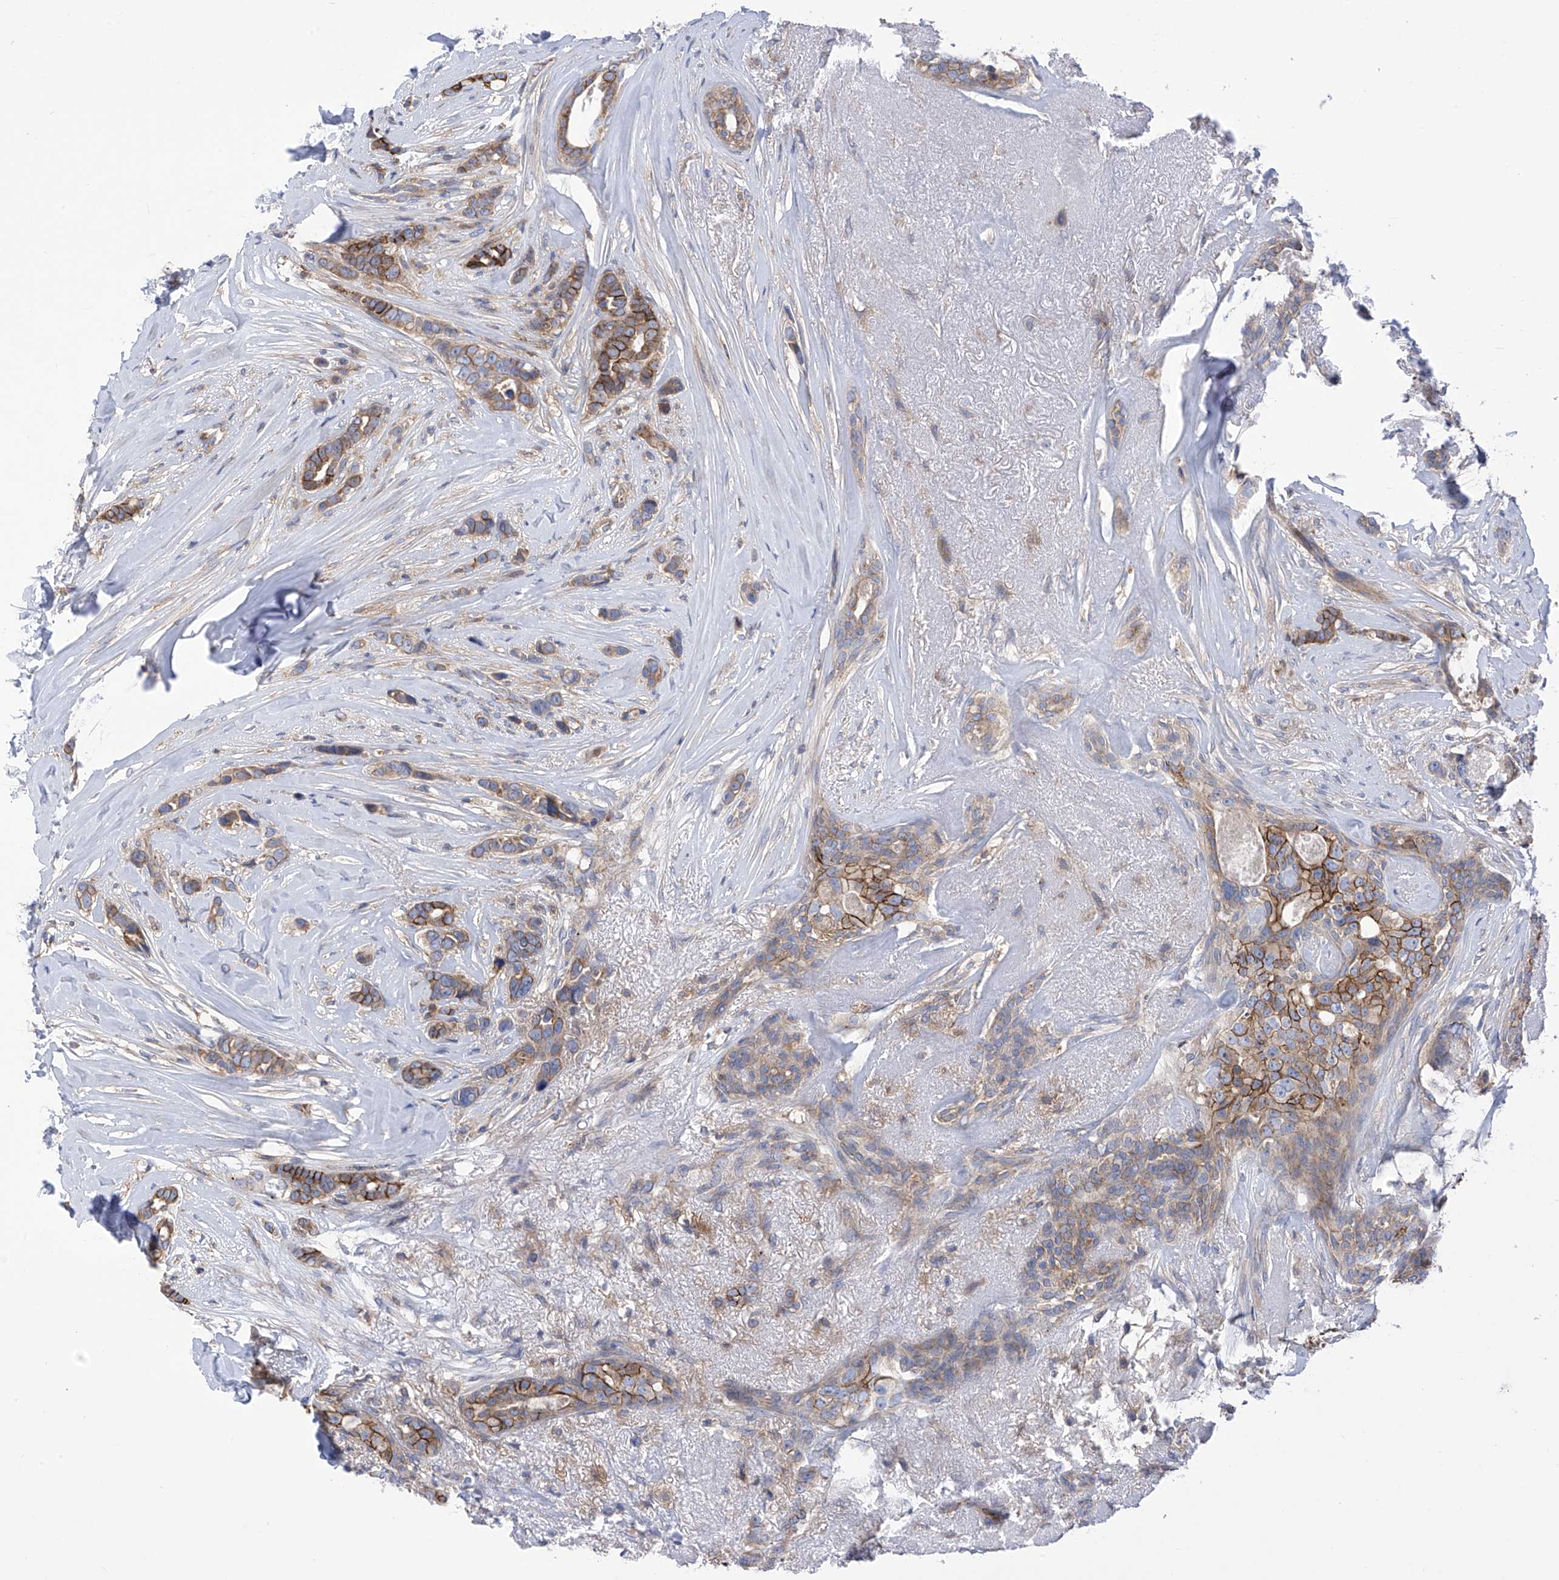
{"staining": {"intensity": "strong", "quantity": "25%-75%", "location": "cytoplasmic/membranous"}, "tissue": "breast cancer", "cell_type": "Tumor cells", "image_type": "cancer", "snomed": [{"axis": "morphology", "description": "Lobular carcinoma"}, {"axis": "topography", "description": "Breast"}], "caption": "Immunohistochemical staining of lobular carcinoma (breast) reveals high levels of strong cytoplasmic/membranous protein staining in about 25%-75% of tumor cells.", "gene": "P2RX7", "patient": {"sex": "female", "age": 51}}